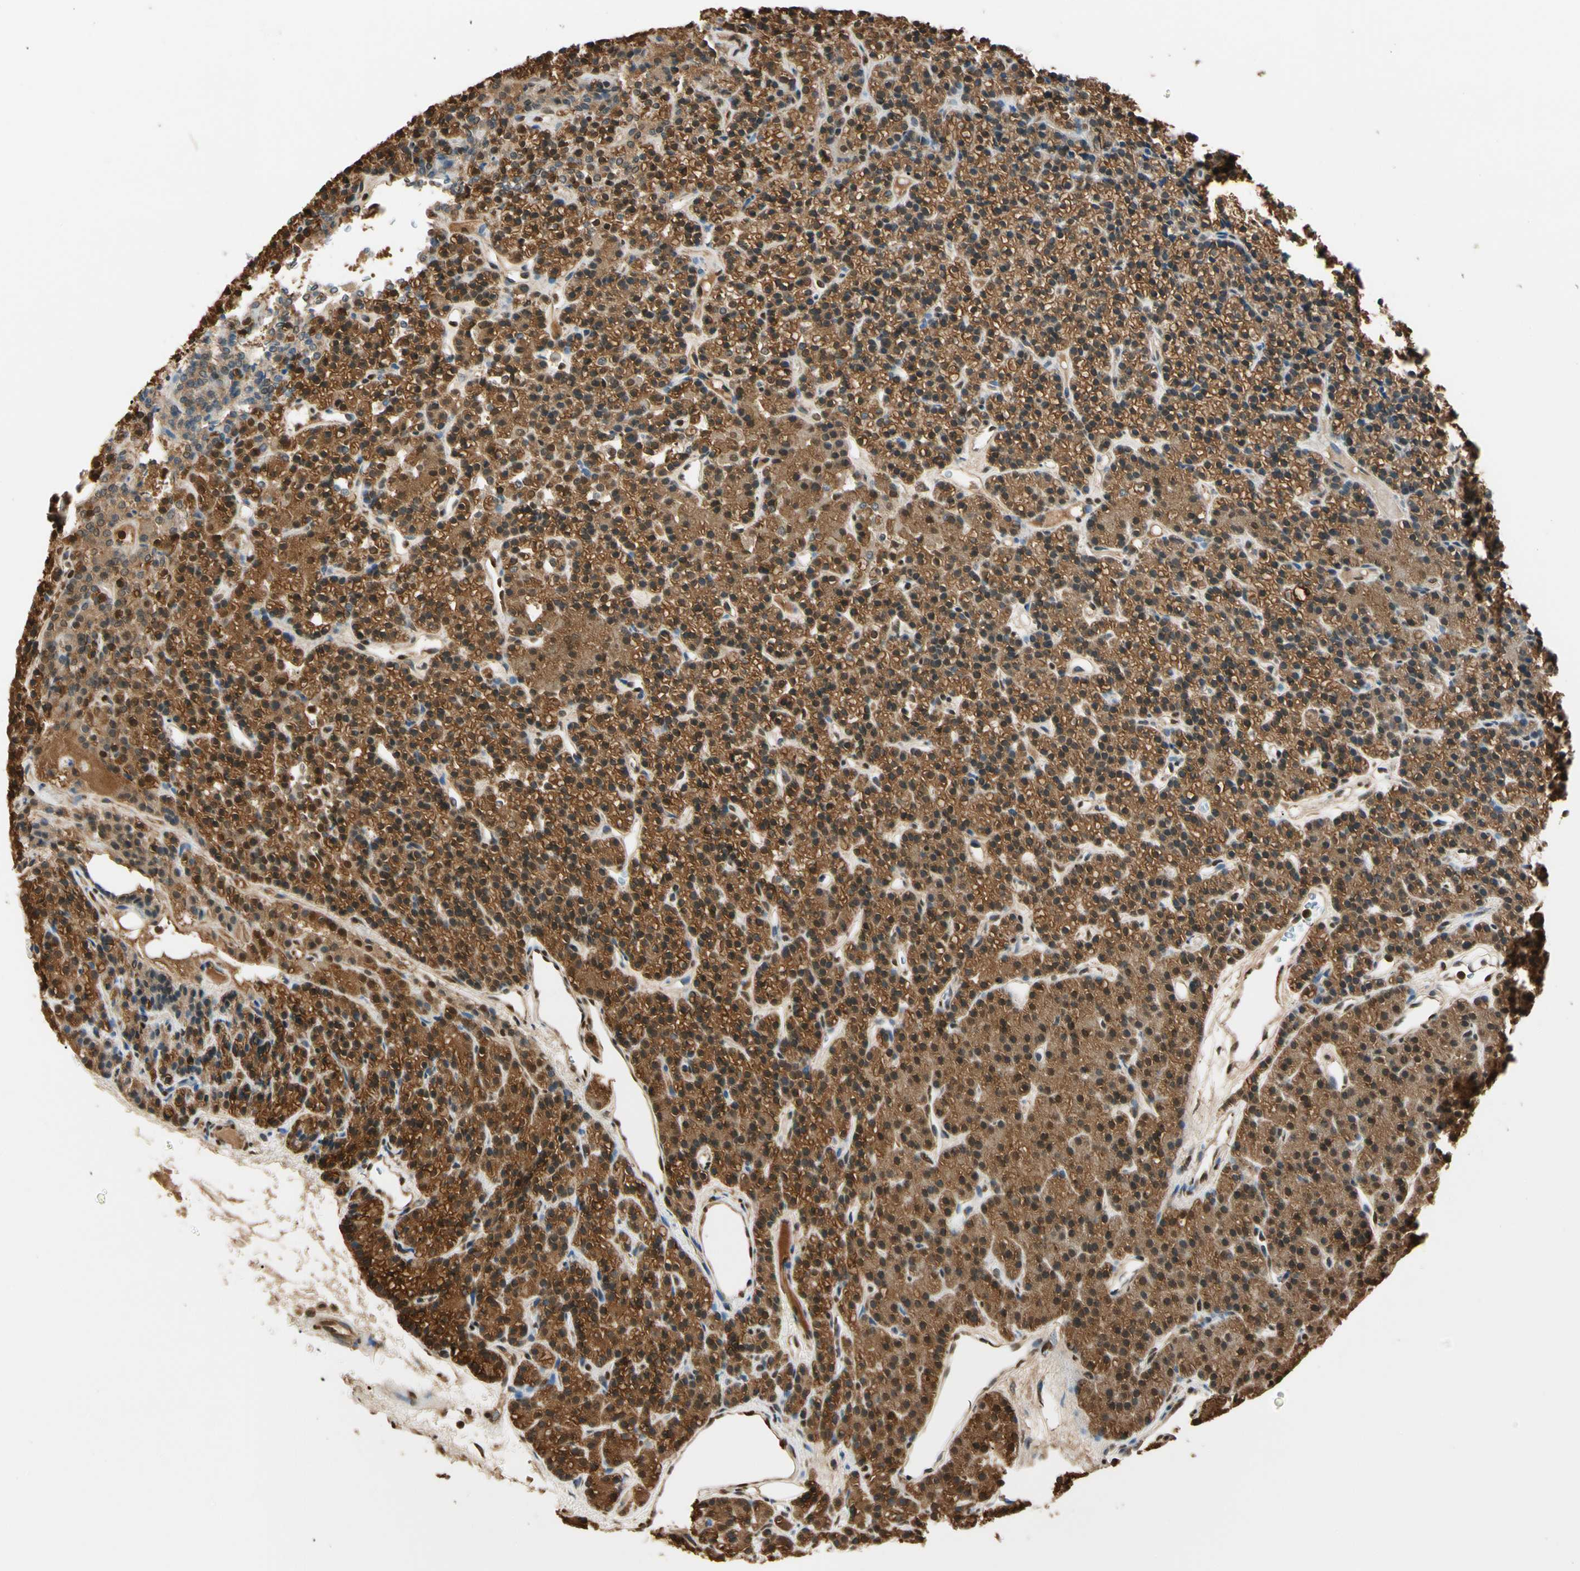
{"staining": {"intensity": "moderate", "quantity": ">75%", "location": "cytoplasmic/membranous"}, "tissue": "parathyroid gland", "cell_type": "Glandular cells", "image_type": "normal", "snomed": [{"axis": "morphology", "description": "Normal tissue, NOS"}, {"axis": "morphology", "description": "Hyperplasia, NOS"}, {"axis": "topography", "description": "Parathyroid gland"}], "caption": "Immunohistochemistry (IHC) image of normal human parathyroid gland stained for a protein (brown), which shows medium levels of moderate cytoplasmic/membranous expression in about >75% of glandular cells.", "gene": "PNCK", "patient": {"sex": "male", "age": 44}}